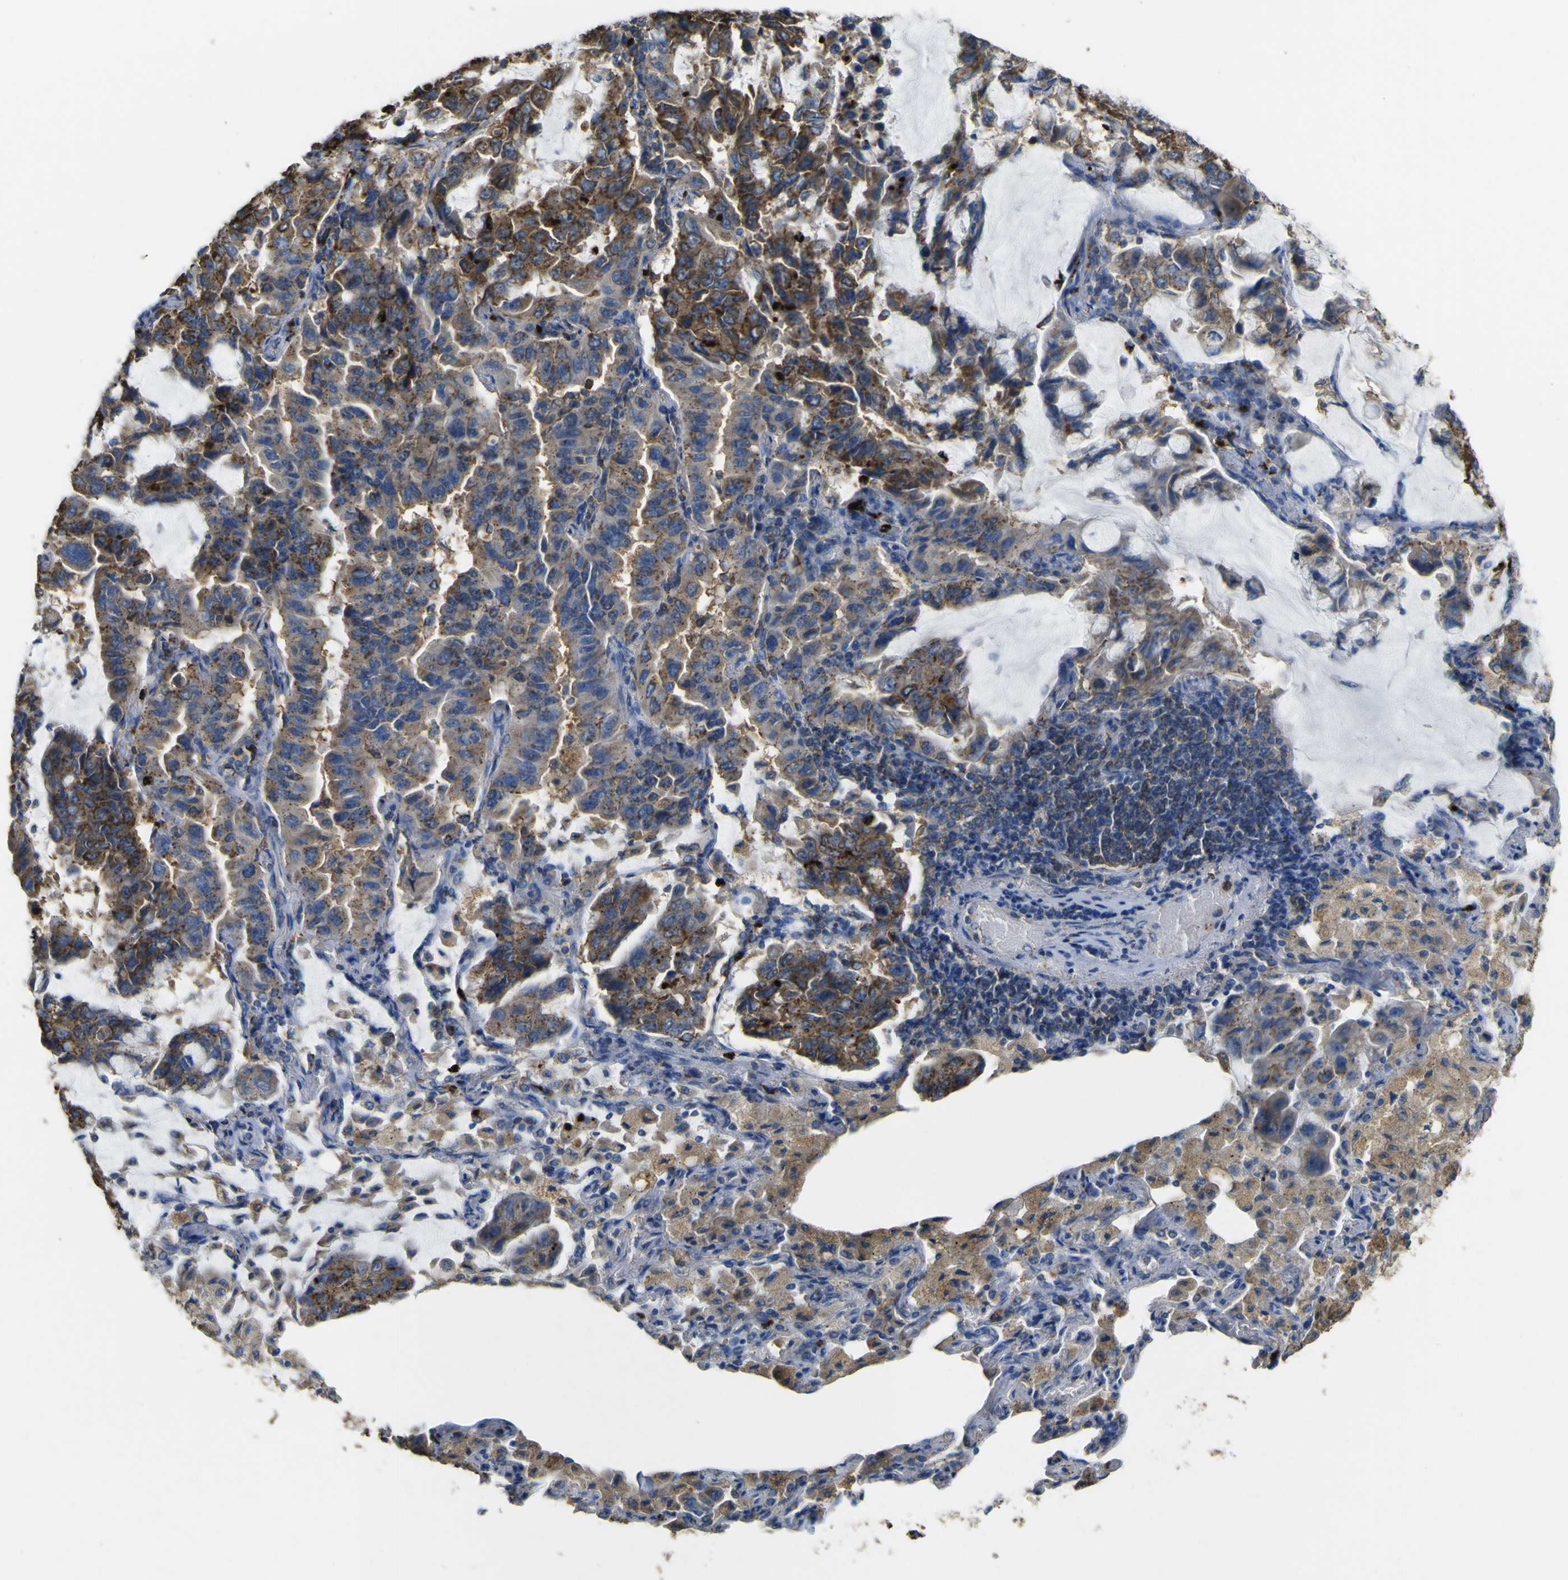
{"staining": {"intensity": "strong", "quantity": "25%-75%", "location": "cytoplasmic/membranous"}, "tissue": "lung cancer", "cell_type": "Tumor cells", "image_type": "cancer", "snomed": [{"axis": "morphology", "description": "Adenocarcinoma, NOS"}, {"axis": "topography", "description": "Lung"}], "caption": "Protein staining of lung adenocarcinoma tissue exhibits strong cytoplasmic/membranous staining in approximately 25%-75% of tumor cells.", "gene": "ACSL3", "patient": {"sex": "male", "age": 64}}